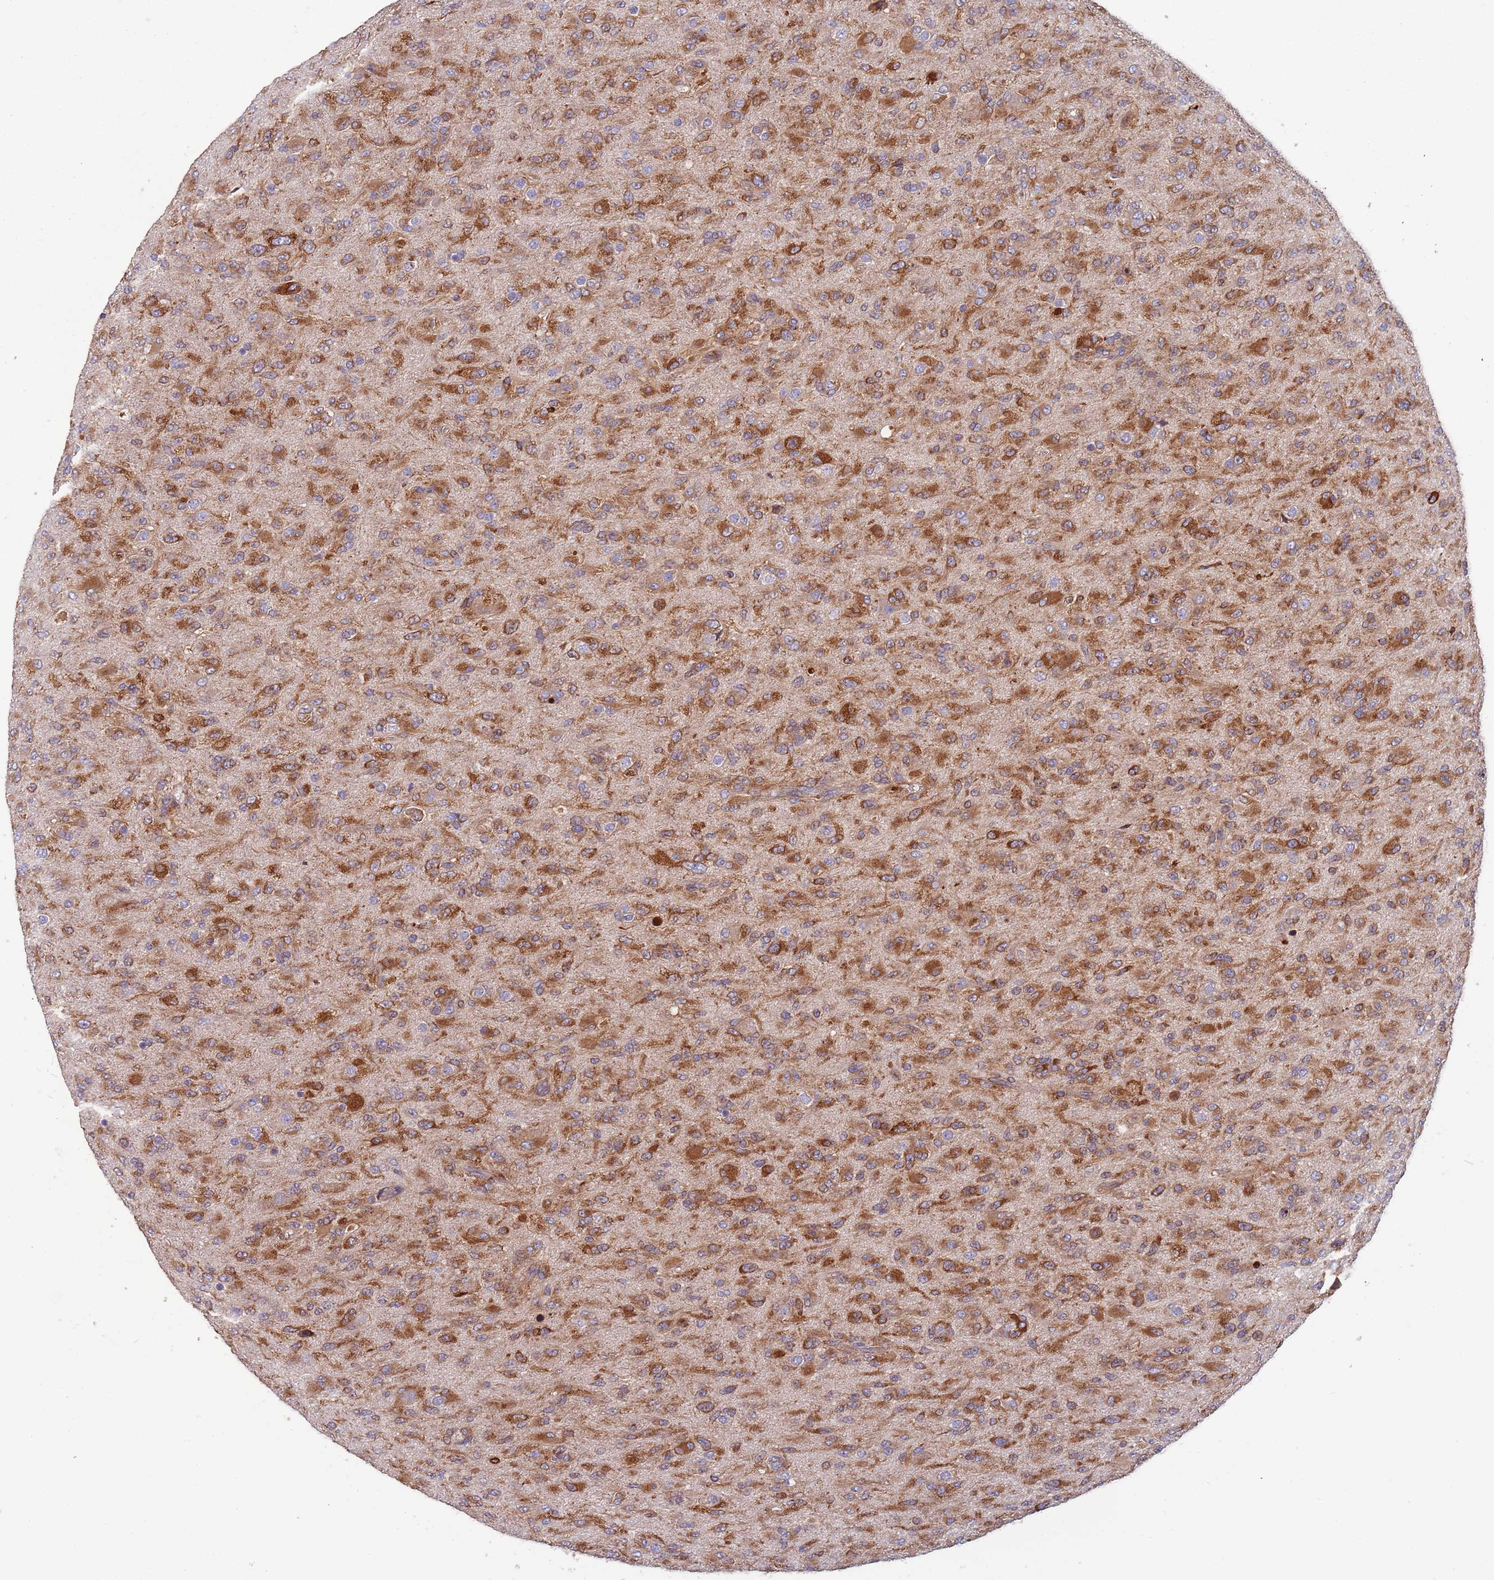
{"staining": {"intensity": "moderate", "quantity": ">75%", "location": "cytoplasmic/membranous"}, "tissue": "glioma", "cell_type": "Tumor cells", "image_type": "cancer", "snomed": [{"axis": "morphology", "description": "Glioma, malignant, Low grade"}, {"axis": "topography", "description": "Brain"}], "caption": "Malignant low-grade glioma stained with a brown dye reveals moderate cytoplasmic/membranous positive staining in approximately >75% of tumor cells.", "gene": "ARMCX6", "patient": {"sex": "male", "age": 65}}